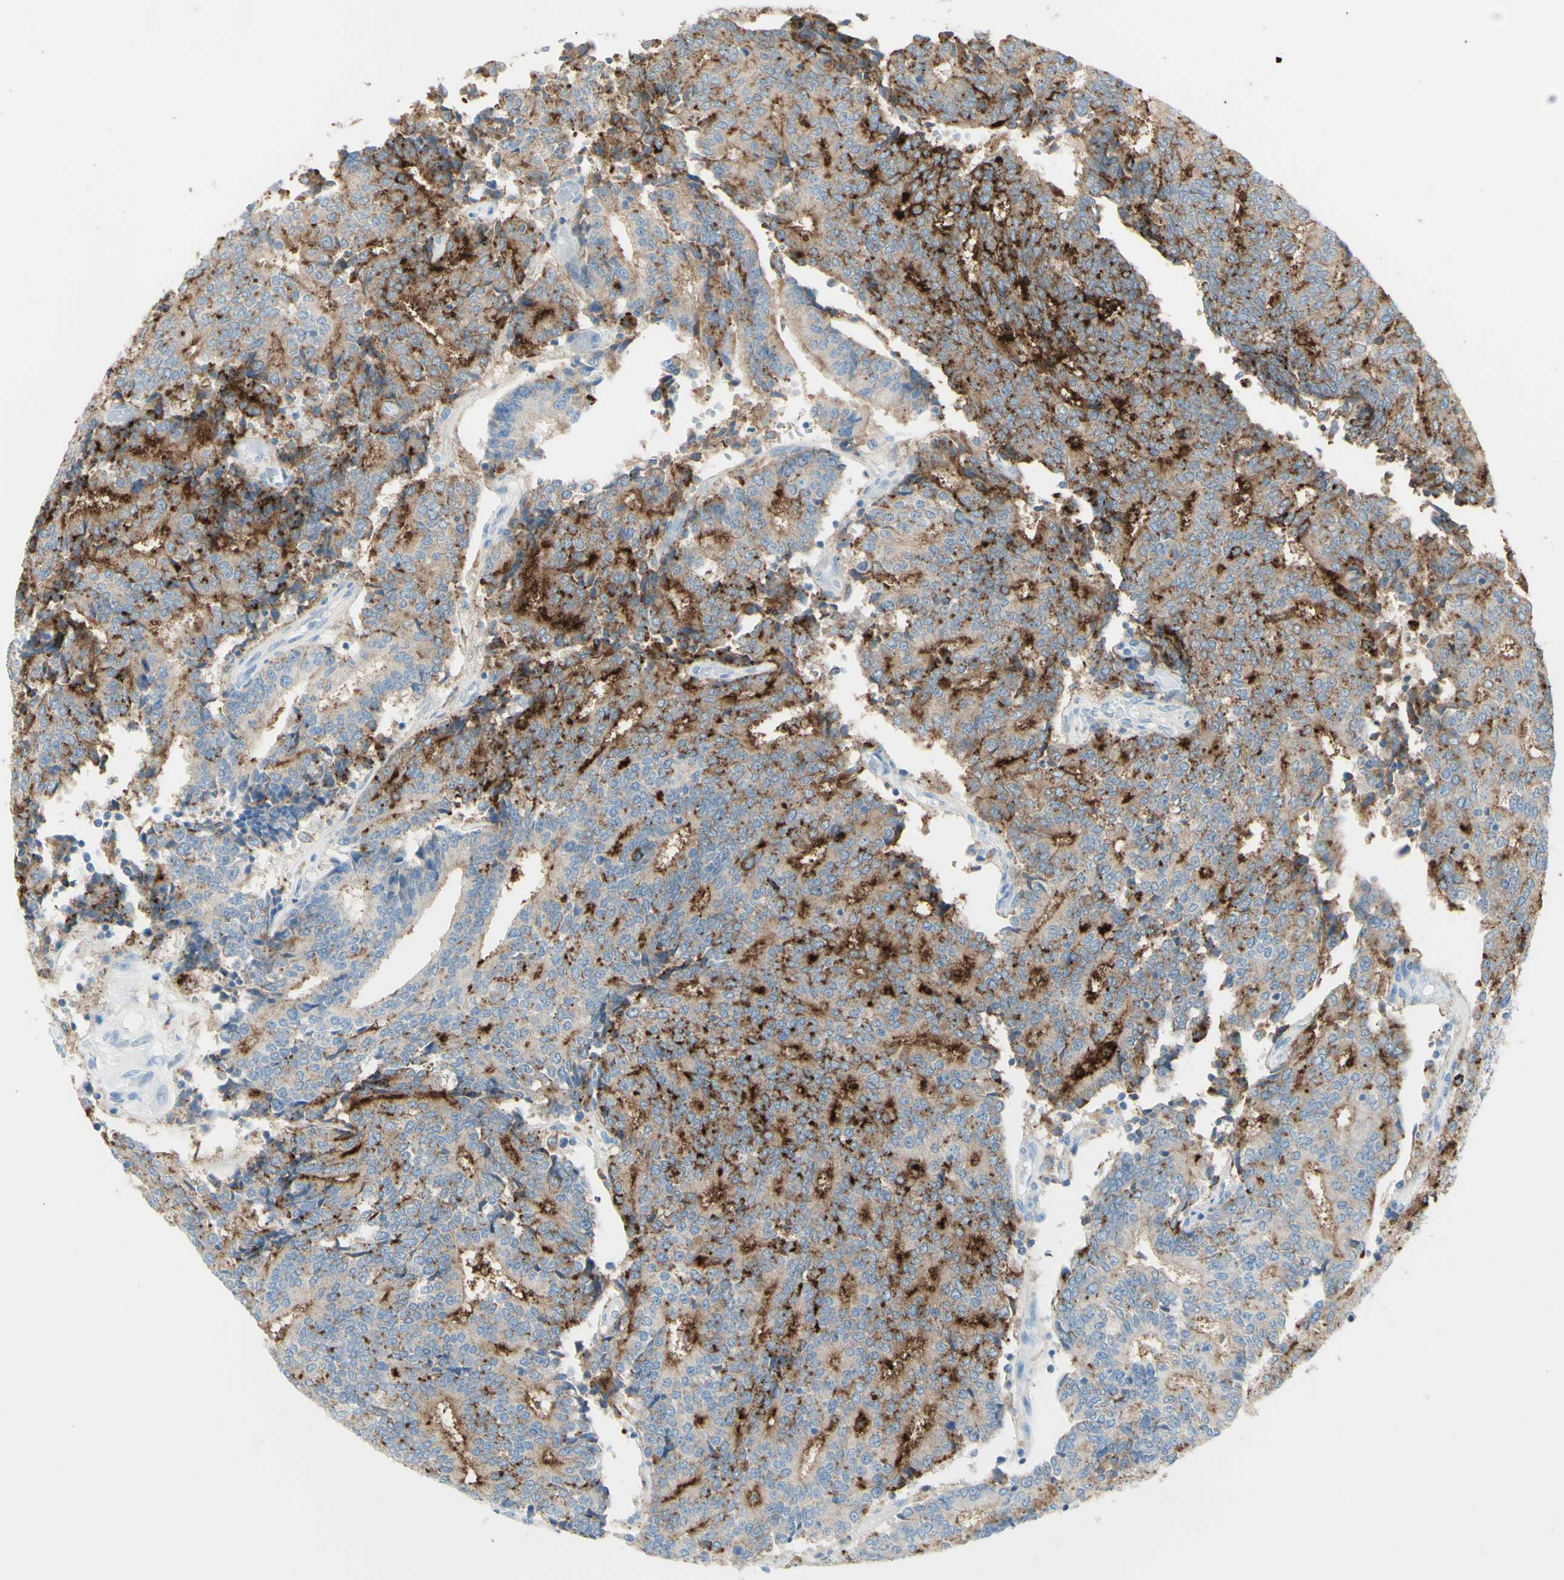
{"staining": {"intensity": "strong", "quantity": "25%-75%", "location": "cytoplasmic/membranous"}, "tissue": "prostate cancer", "cell_type": "Tumor cells", "image_type": "cancer", "snomed": [{"axis": "morphology", "description": "Normal tissue, NOS"}, {"axis": "morphology", "description": "Adenocarcinoma, High grade"}, {"axis": "topography", "description": "Prostate"}, {"axis": "topography", "description": "Seminal veicle"}], "caption": "A brown stain shows strong cytoplasmic/membranous positivity of a protein in human adenocarcinoma (high-grade) (prostate) tumor cells.", "gene": "TSPAN1", "patient": {"sex": "male", "age": 55}}